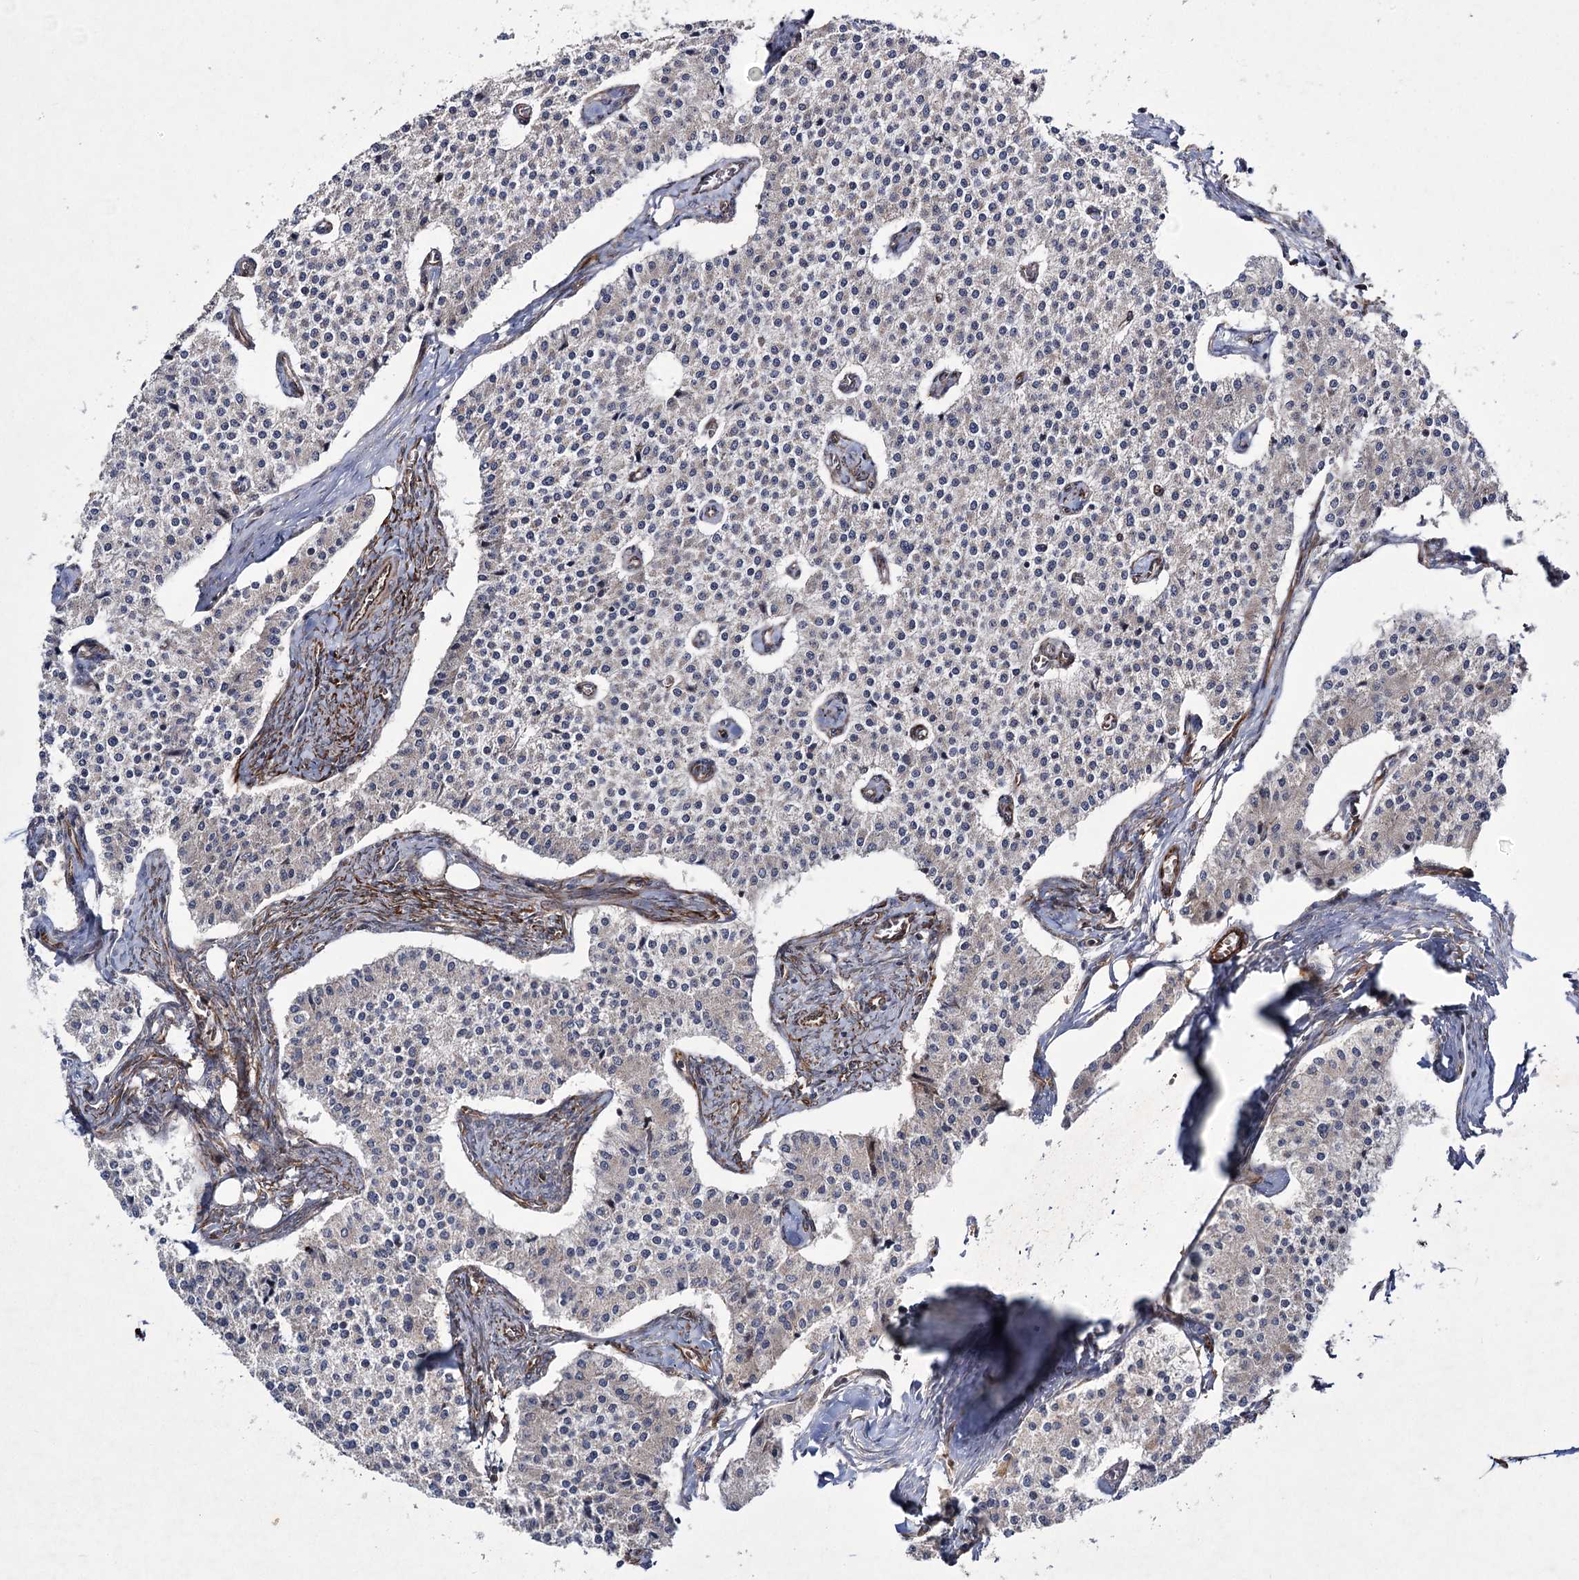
{"staining": {"intensity": "negative", "quantity": "none", "location": "none"}, "tissue": "carcinoid", "cell_type": "Tumor cells", "image_type": "cancer", "snomed": [{"axis": "morphology", "description": "Carcinoid, malignant, NOS"}, {"axis": "topography", "description": "Colon"}], "caption": "Immunohistochemistry of carcinoid (malignant) reveals no expression in tumor cells.", "gene": "DPEP2", "patient": {"sex": "female", "age": 52}}